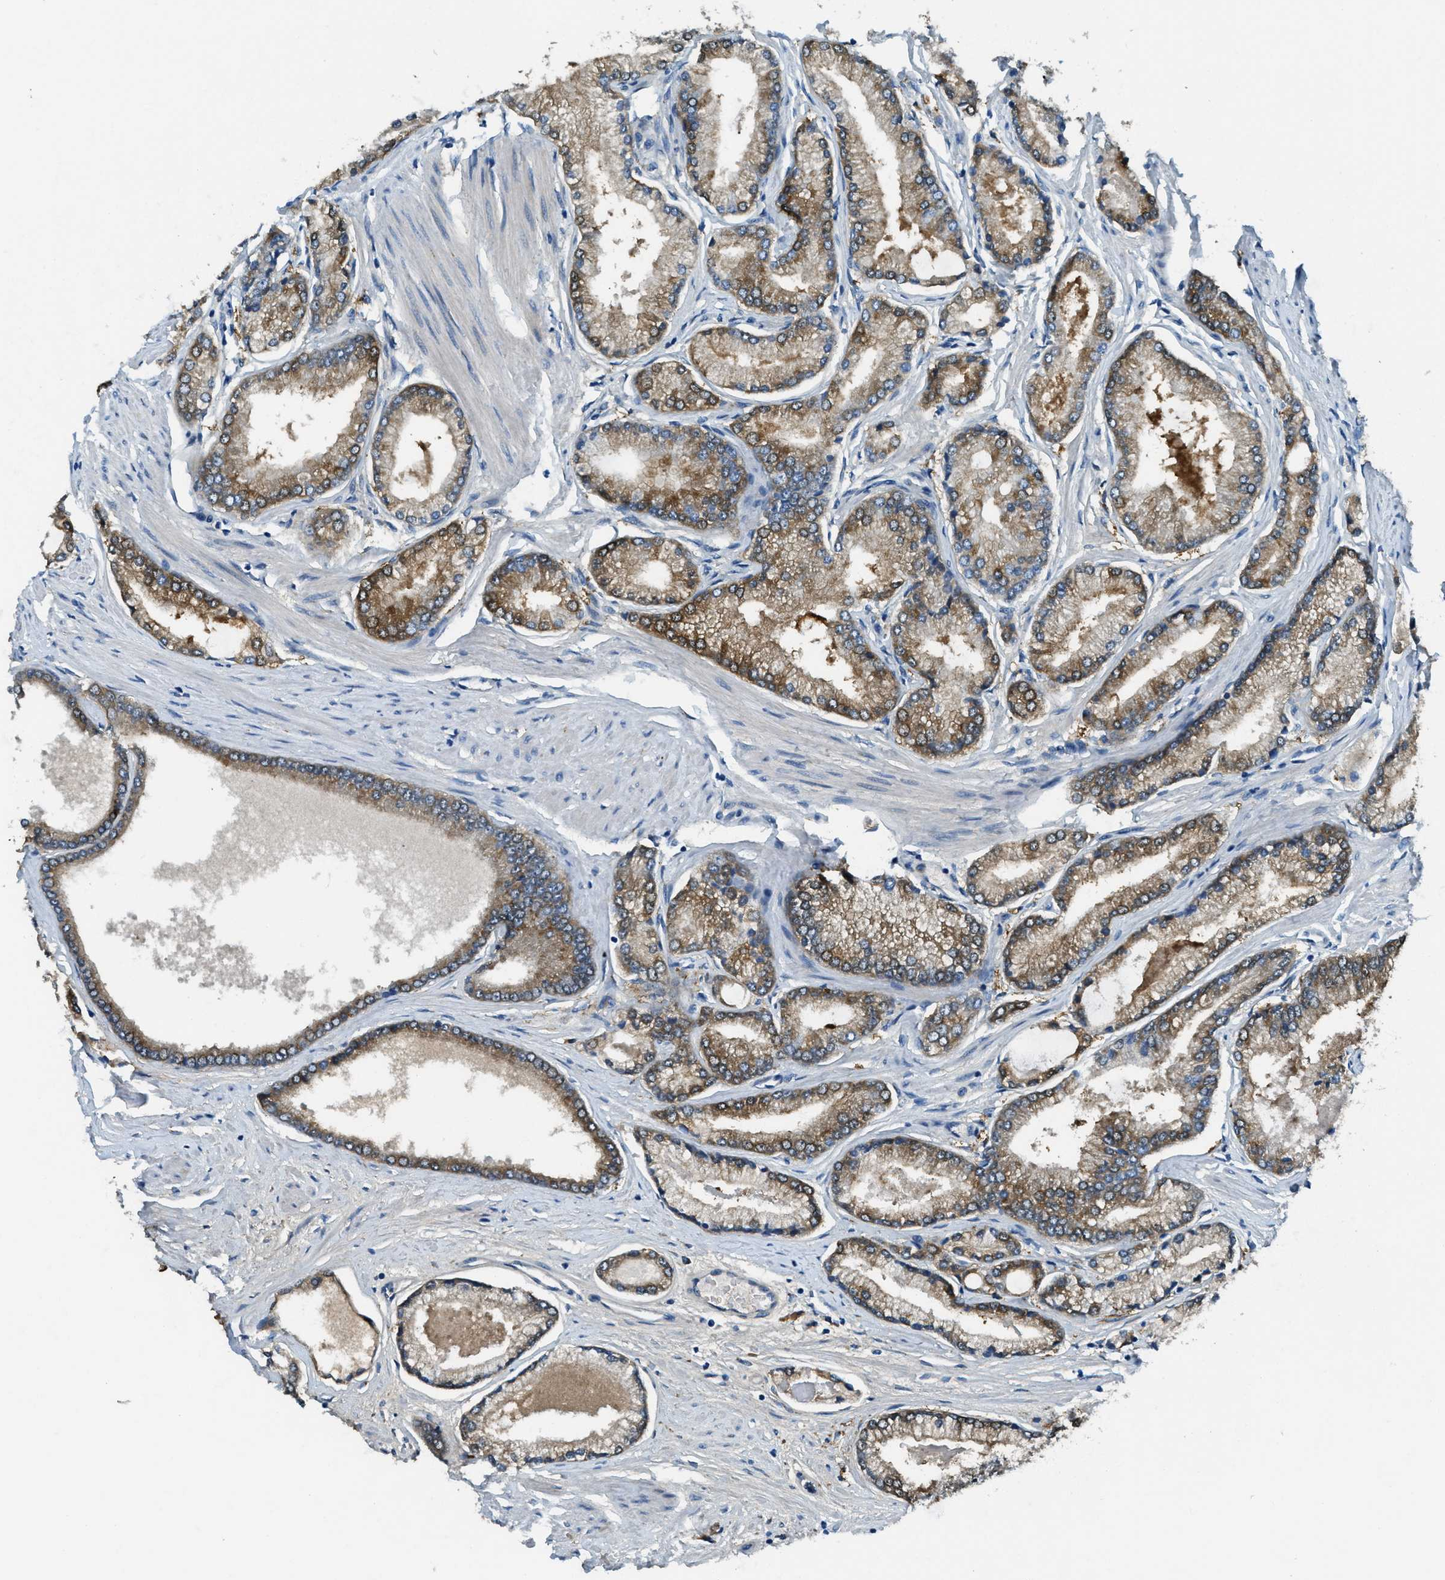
{"staining": {"intensity": "moderate", "quantity": ">75%", "location": "cytoplasmic/membranous"}, "tissue": "prostate cancer", "cell_type": "Tumor cells", "image_type": "cancer", "snomed": [{"axis": "morphology", "description": "Adenocarcinoma, High grade"}, {"axis": "topography", "description": "Prostate"}], "caption": "High-grade adenocarcinoma (prostate) stained with a protein marker exhibits moderate staining in tumor cells.", "gene": "TRIM59", "patient": {"sex": "male", "age": 61}}